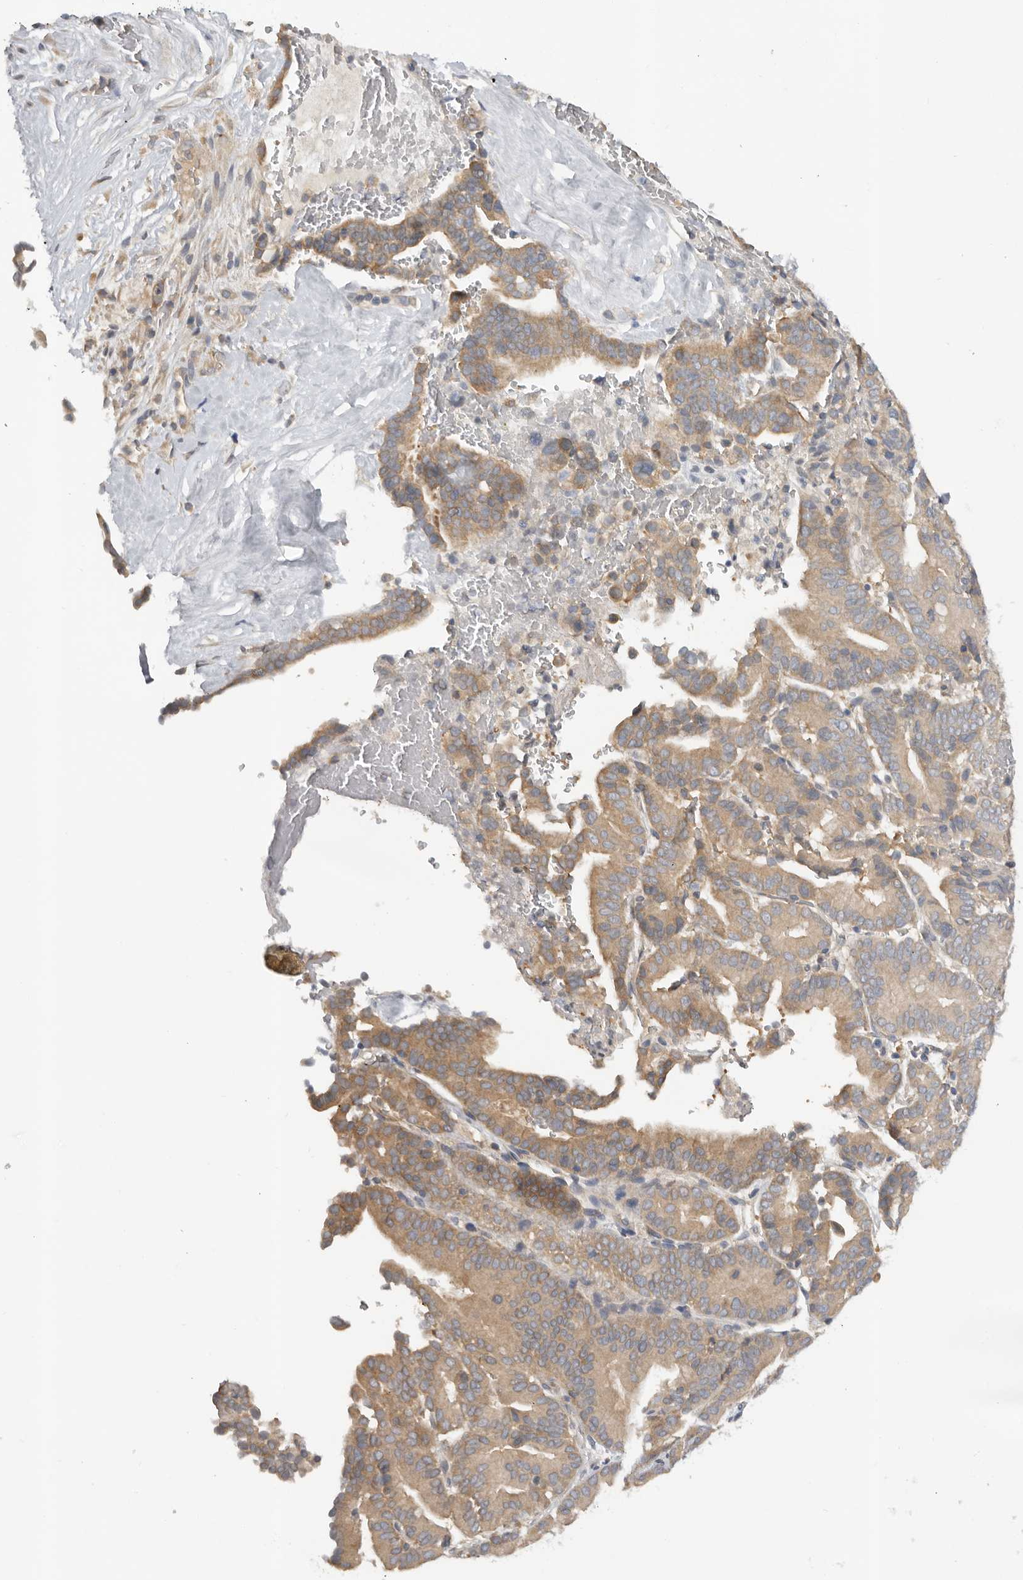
{"staining": {"intensity": "moderate", "quantity": "25%-75%", "location": "cytoplasmic/membranous"}, "tissue": "liver cancer", "cell_type": "Tumor cells", "image_type": "cancer", "snomed": [{"axis": "morphology", "description": "Cholangiocarcinoma"}, {"axis": "topography", "description": "Liver"}], "caption": "There is medium levels of moderate cytoplasmic/membranous expression in tumor cells of liver cholangiocarcinoma, as demonstrated by immunohistochemical staining (brown color).", "gene": "PPP1R42", "patient": {"sex": "female", "age": 75}}